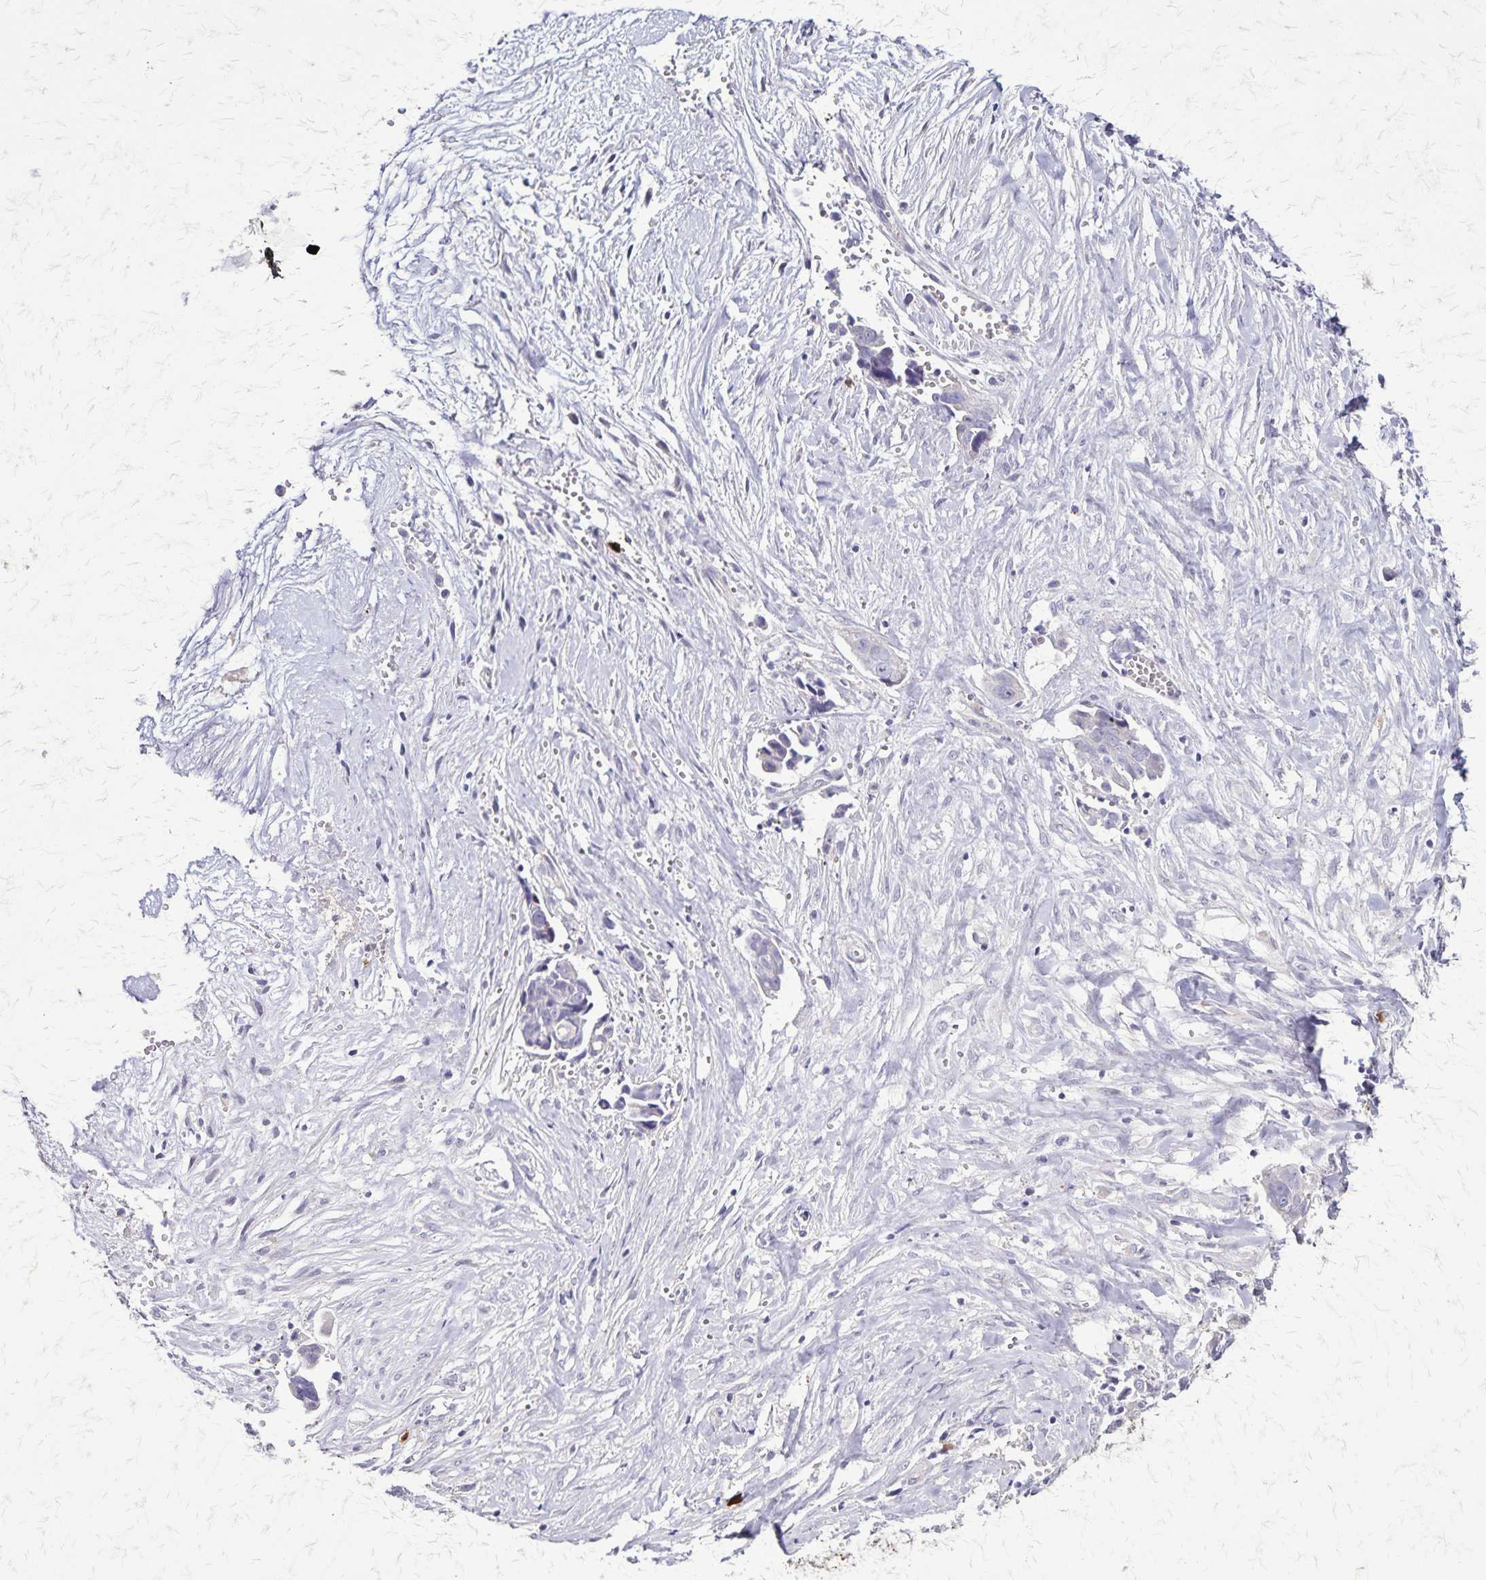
{"staining": {"intensity": "negative", "quantity": "none", "location": "none"}, "tissue": "ovarian cancer", "cell_type": "Tumor cells", "image_type": "cancer", "snomed": [{"axis": "morphology", "description": "Cystadenocarcinoma, serous, NOS"}, {"axis": "topography", "description": "Ovary"}], "caption": "Histopathology image shows no significant protein positivity in tumor cells of serous cystadenocarcinoma (ovarian). (Brightfield microscopy of DAB immunohistochemistry at high magnification).", "gene": "ULBP3", "patient": {"sex": "female", "age": 59}}